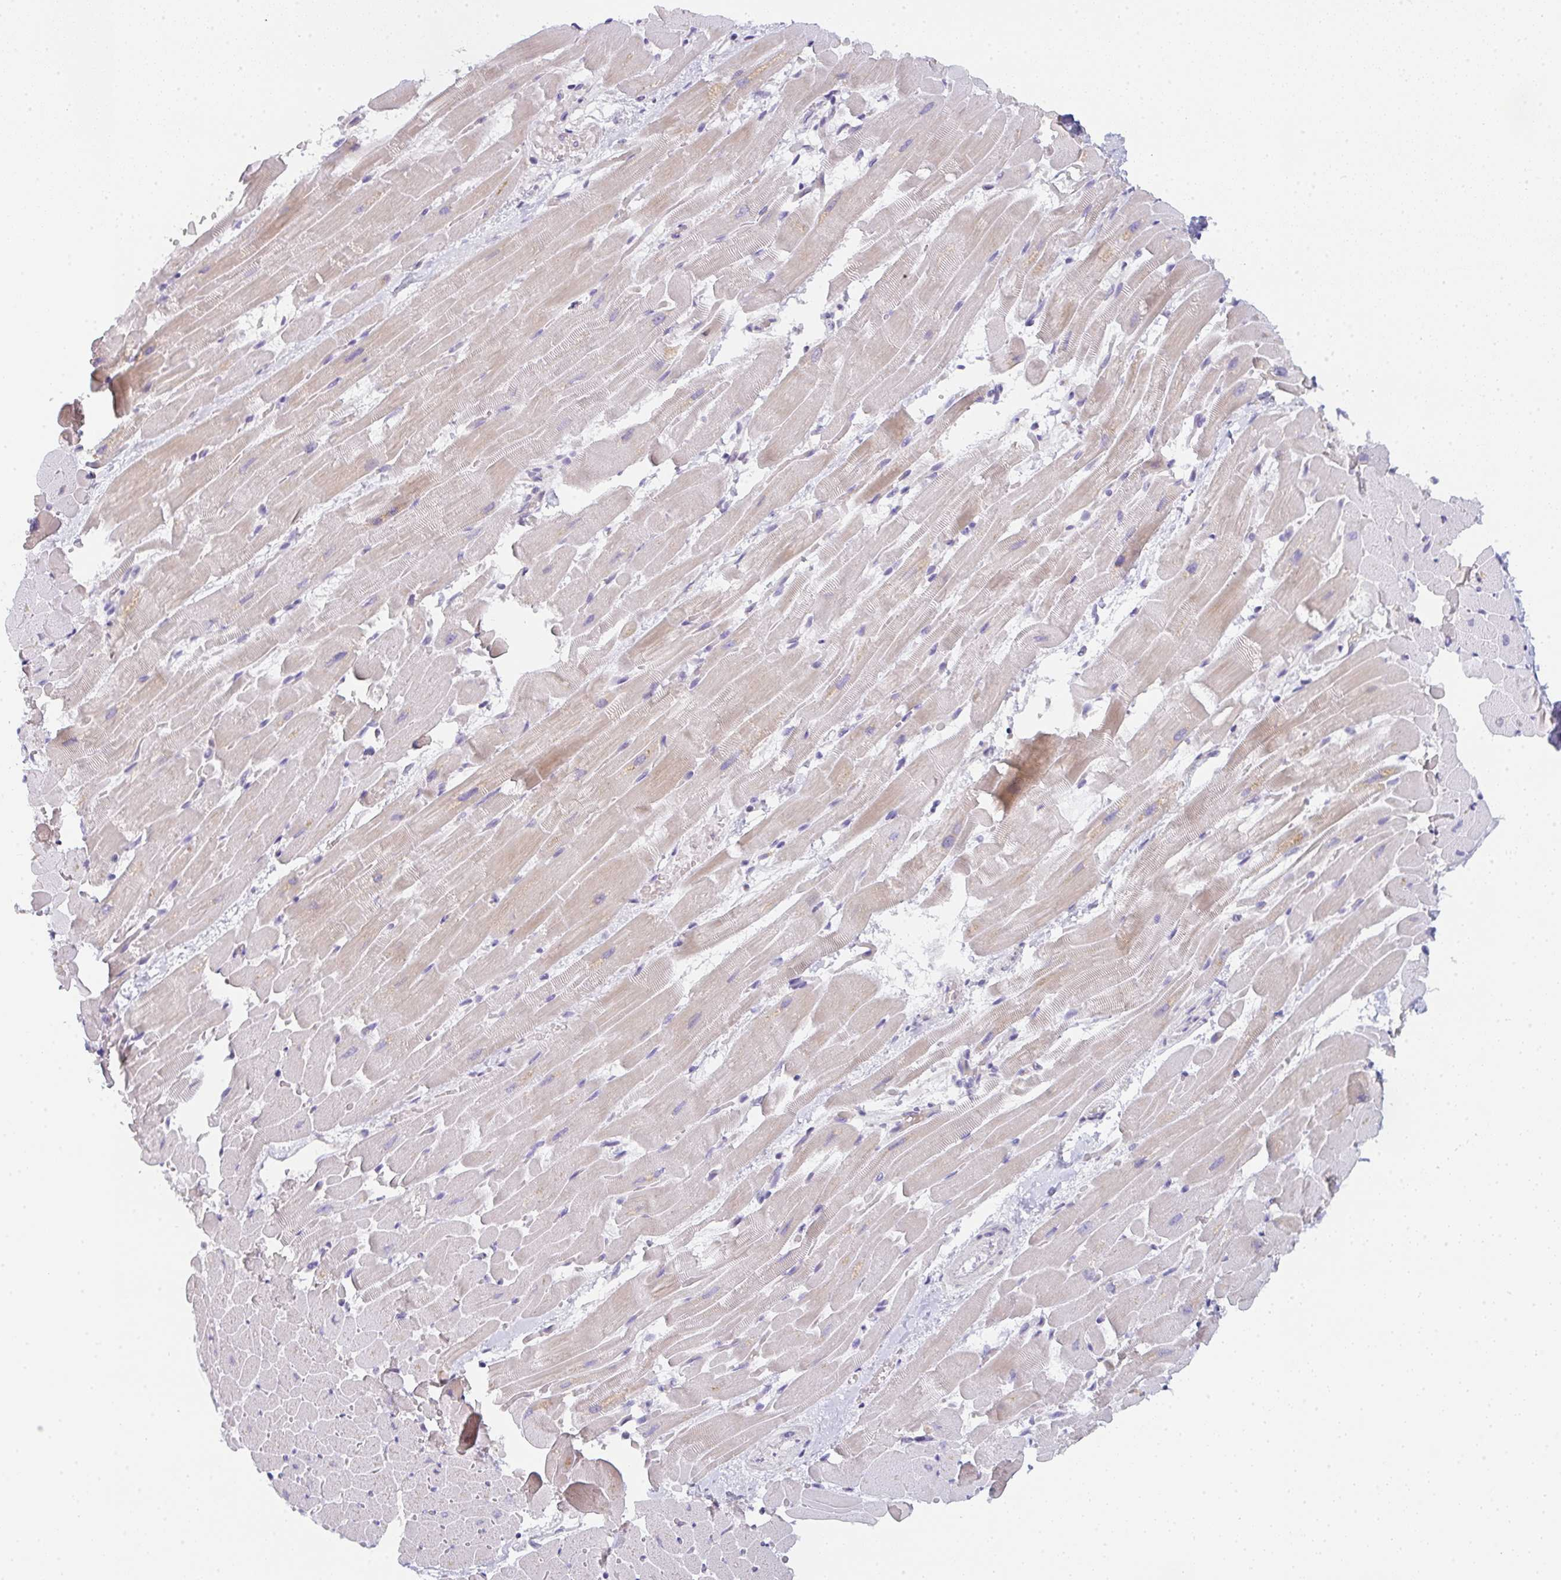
{"staining": {"intensity": "weak", "quantity": "25%-75%", "location": "cytoplasmic/membranous"}, "tissue": "heart muscle", "cell_type": "Cardiomyocytes", "image_type": "normal", "snomed": [{"axis": "morphology", "description": "Normal tissue, NOS"}, {"axis": "topography", "description": "Heart"}], "caption": "This histopathology image demonstrates IHC staining of benign human heart muscle, with low weak cytoplasmic/membranous expression in about 25%-75% of cardiomyocytes.", "gene": "CACNA1S", "patient": {"sex": "male", "age": 37}}